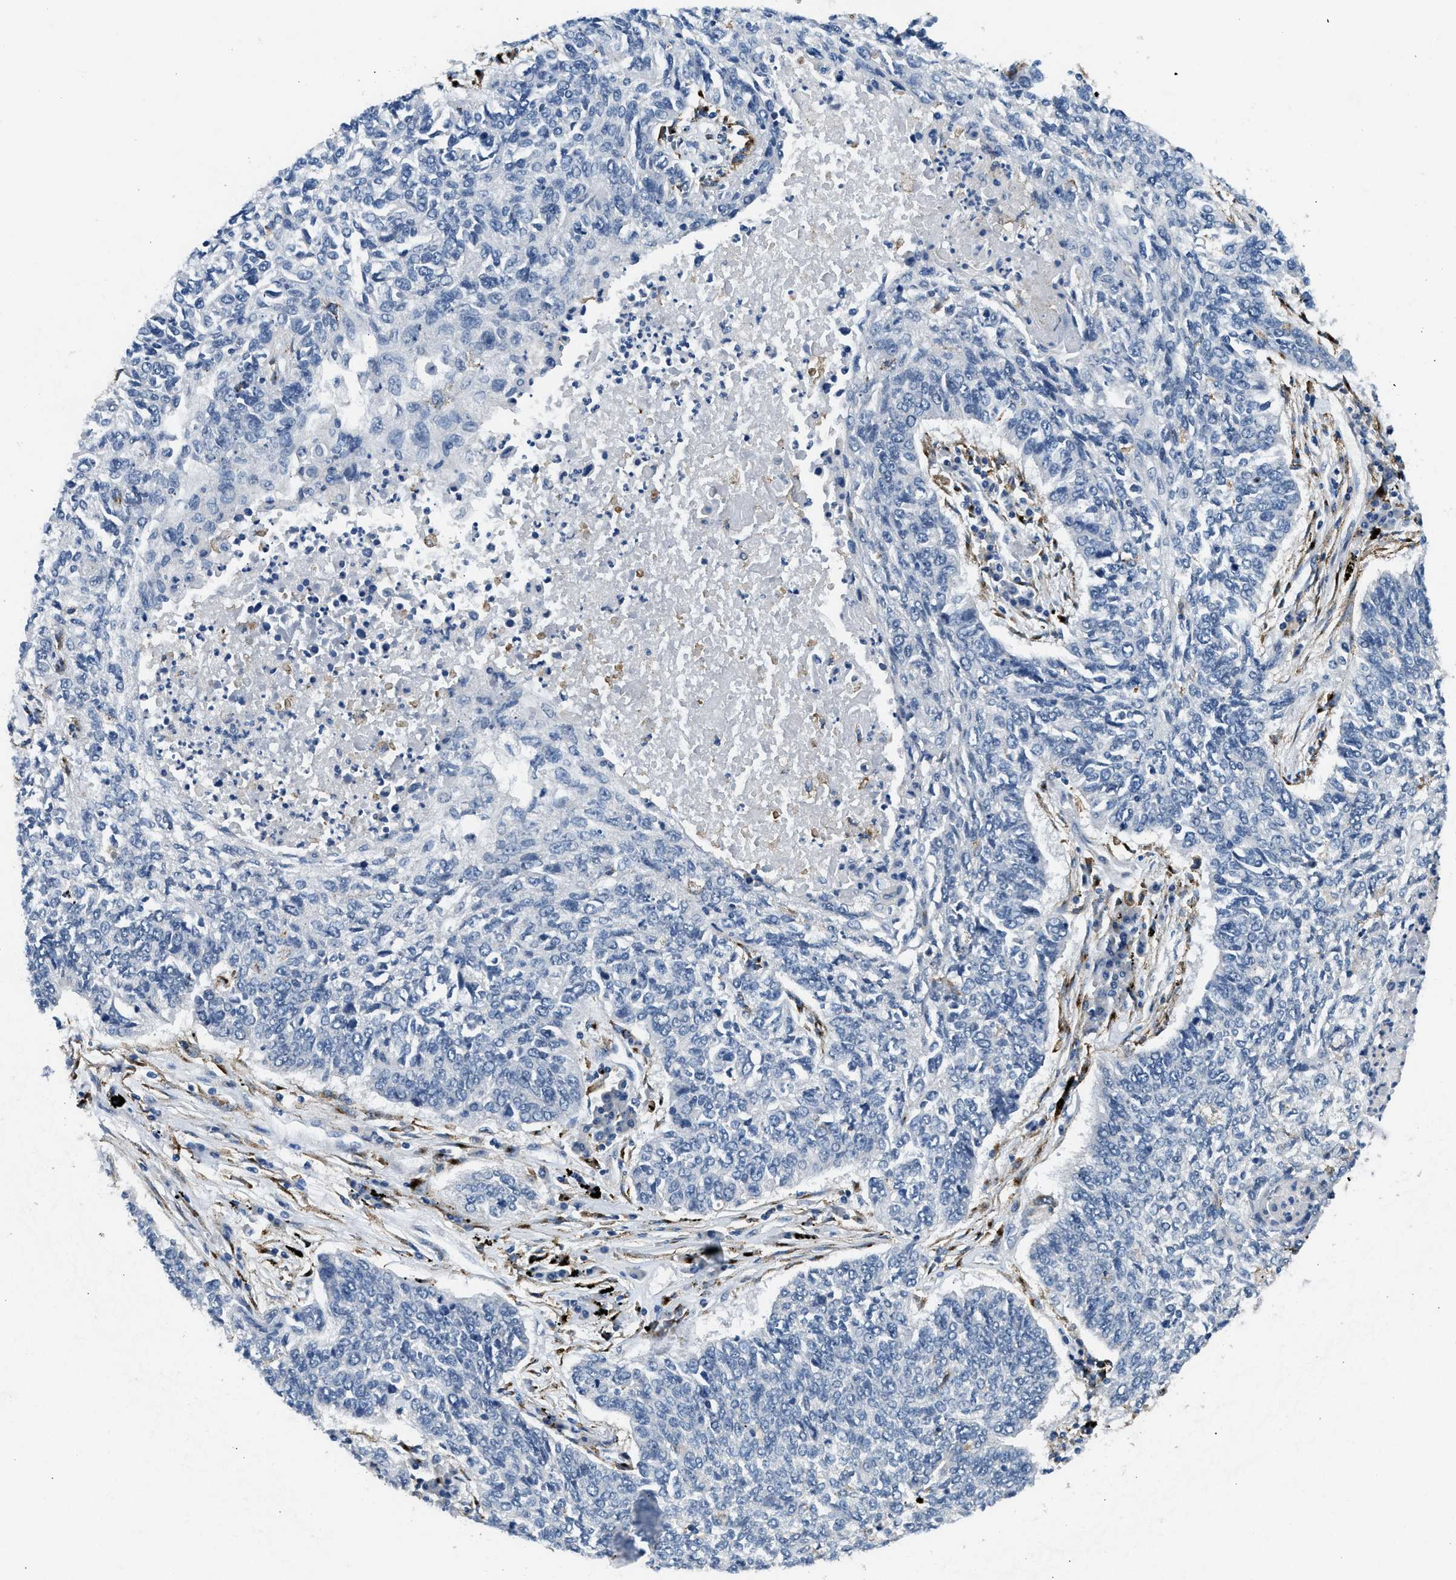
{"staining": {"intensity": "negative", "quantity": "none", "location": "none"}, "tissue": "lung cancer", "cell_type": "Tumor cells", "image_type": "cancer", "snomed": [{"axis": "morphology", "description": "Normal tissue, NOS"}, {"axis": "morphology", "description": "Squamous cell carcinoma, NOS"}, {"axis": "topography", "description": "Cartilage tissue"}, {"axis": "topography", "description": "Bronchus"}, {"axis": "topography", "description": "Lung"}], "caption": "IHC of lung squamous cell carcinoma exhibits no staining in tumor cells.", "gene": "LRP1", "patient": {"sex": "female", "age": 49}}